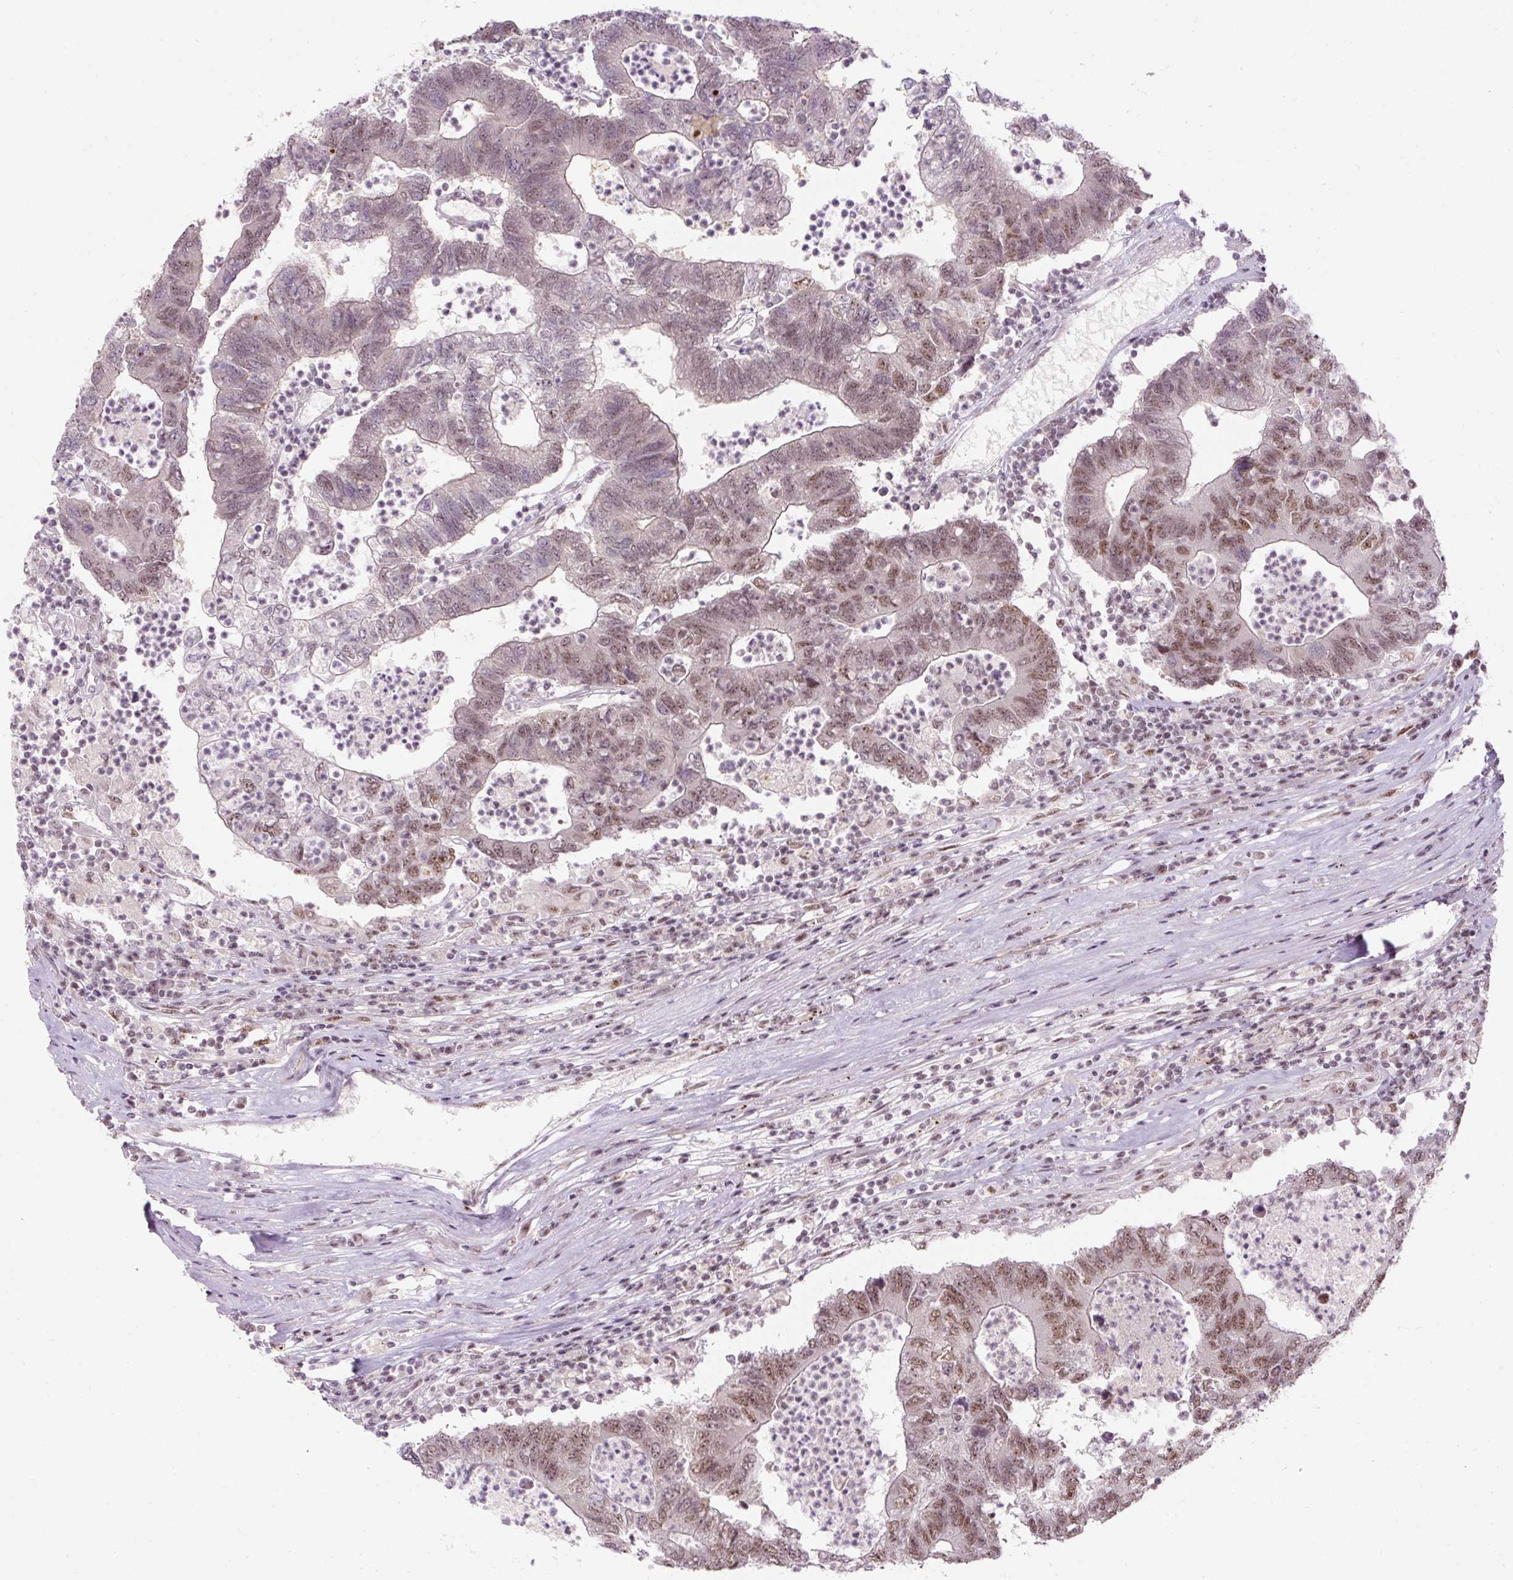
{"staining": {"intensity": "moderate", "quantity": ">75%", "location": "nuclear"}, "tissue": "colorectal cancer", "cell_type": "Tumor cells", "image_type": "cancer", "snomed": [{"axis": "morphology", "description": "Adenocarcinoma, NOS"}, {"axis": "topography", "description": "Colon"}], "caption": "Human adenocarcinoma (colorectal) stained for a protein (brown) displays moderate nuclear positive expression in about >75% of tumor cells.", "gene": "U2AF2", "patient": {"sex": "female", "age": 48}}